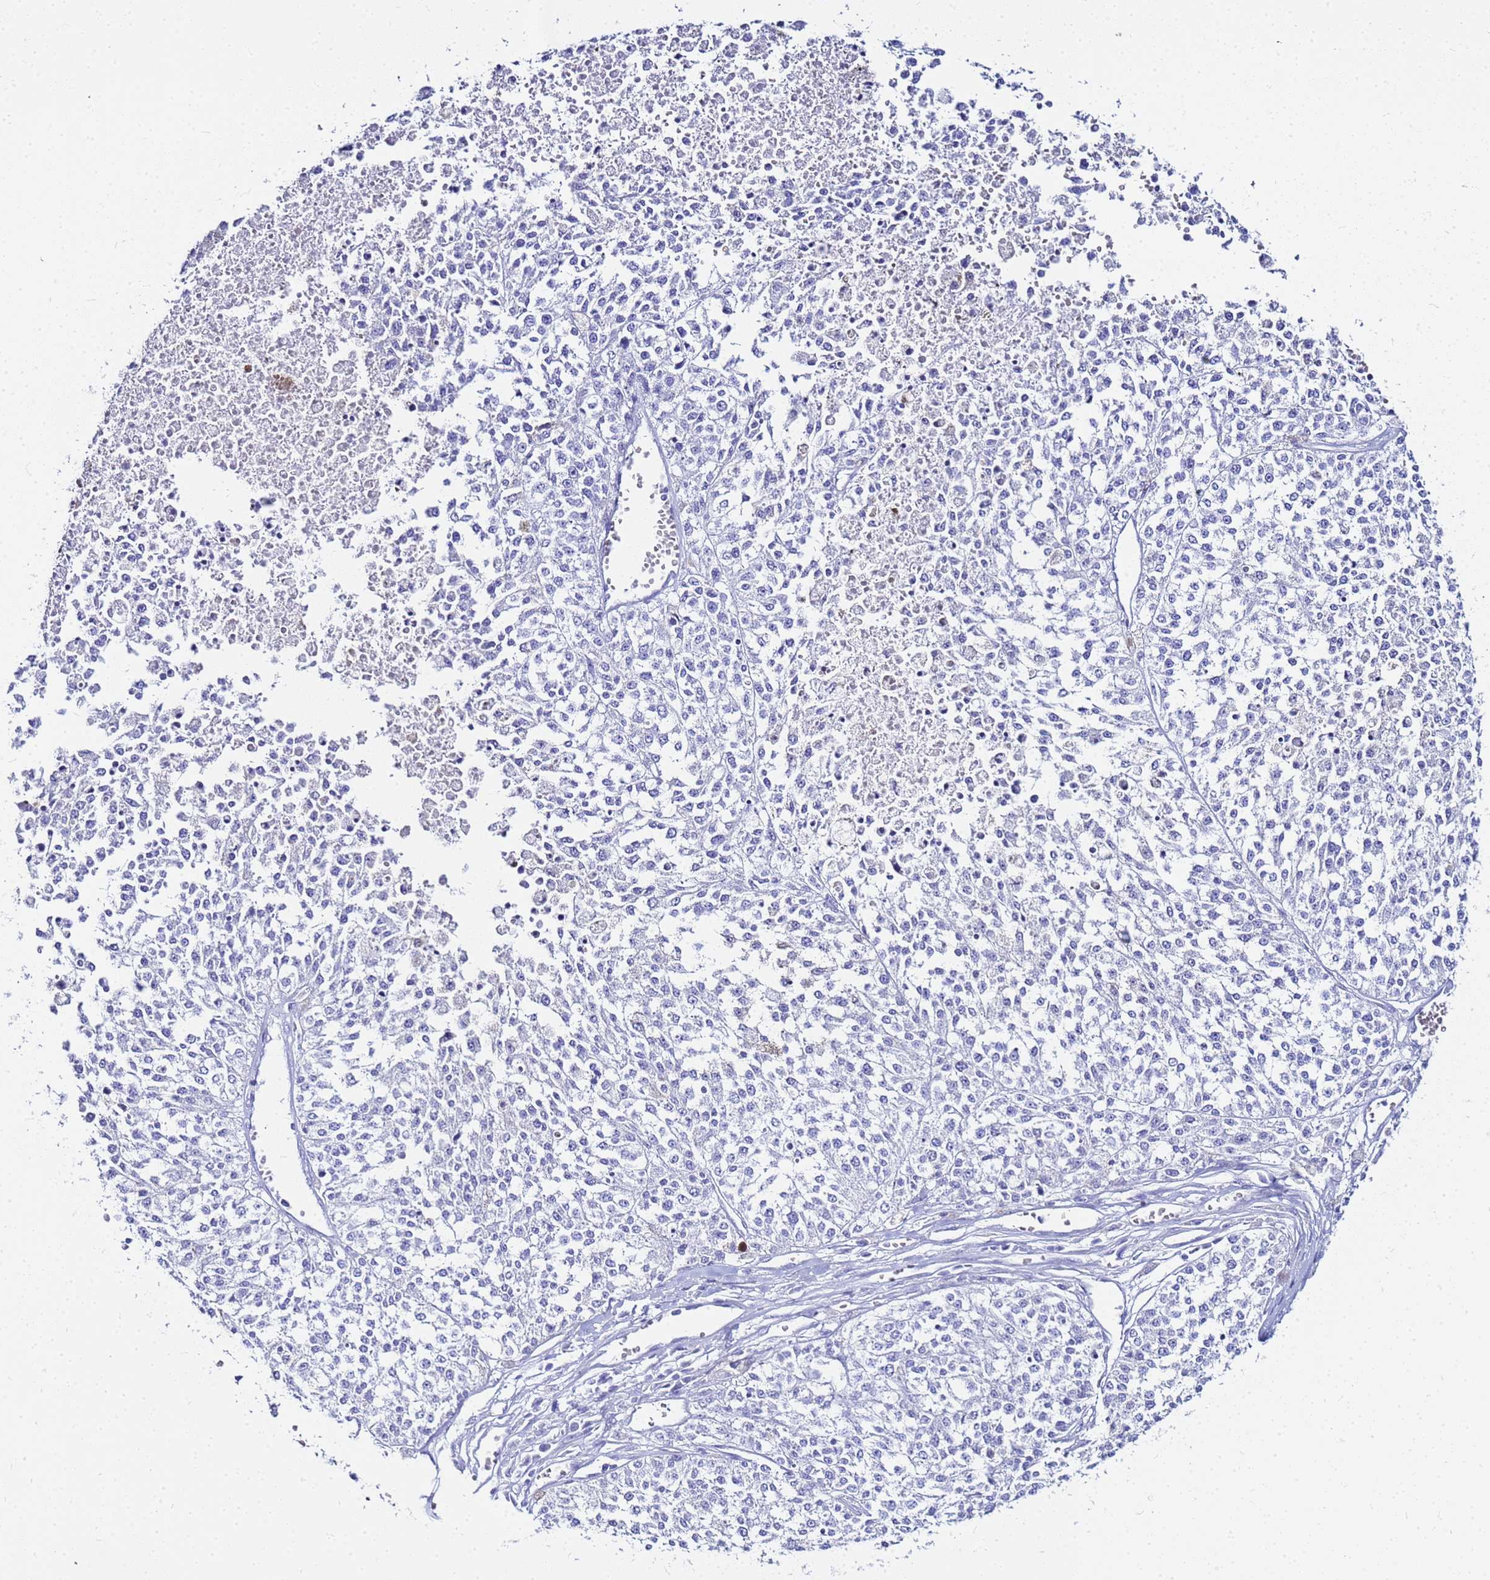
{"staining": {"intensity": "negative", "quantity": "none", "location": "none"}, "tissue": "melanoma", "cell_type": "Tumor cells", "image_type": "cancer", "snomed": [{"axis": "morphology", "description": "Malignant melanoma, NOS"}, {"axis": "topography", "description": "Skin"}], "caption": "High magnification brightfield microscopy of malignant melanoma stained with DAB (3,3'-diaminobenzidine) (brown) and counterstained with hematoxylin (blue): tumor cells show no significant positivity.", "gene": "CKB", "patient": {"sex": "female", "age": 64}}